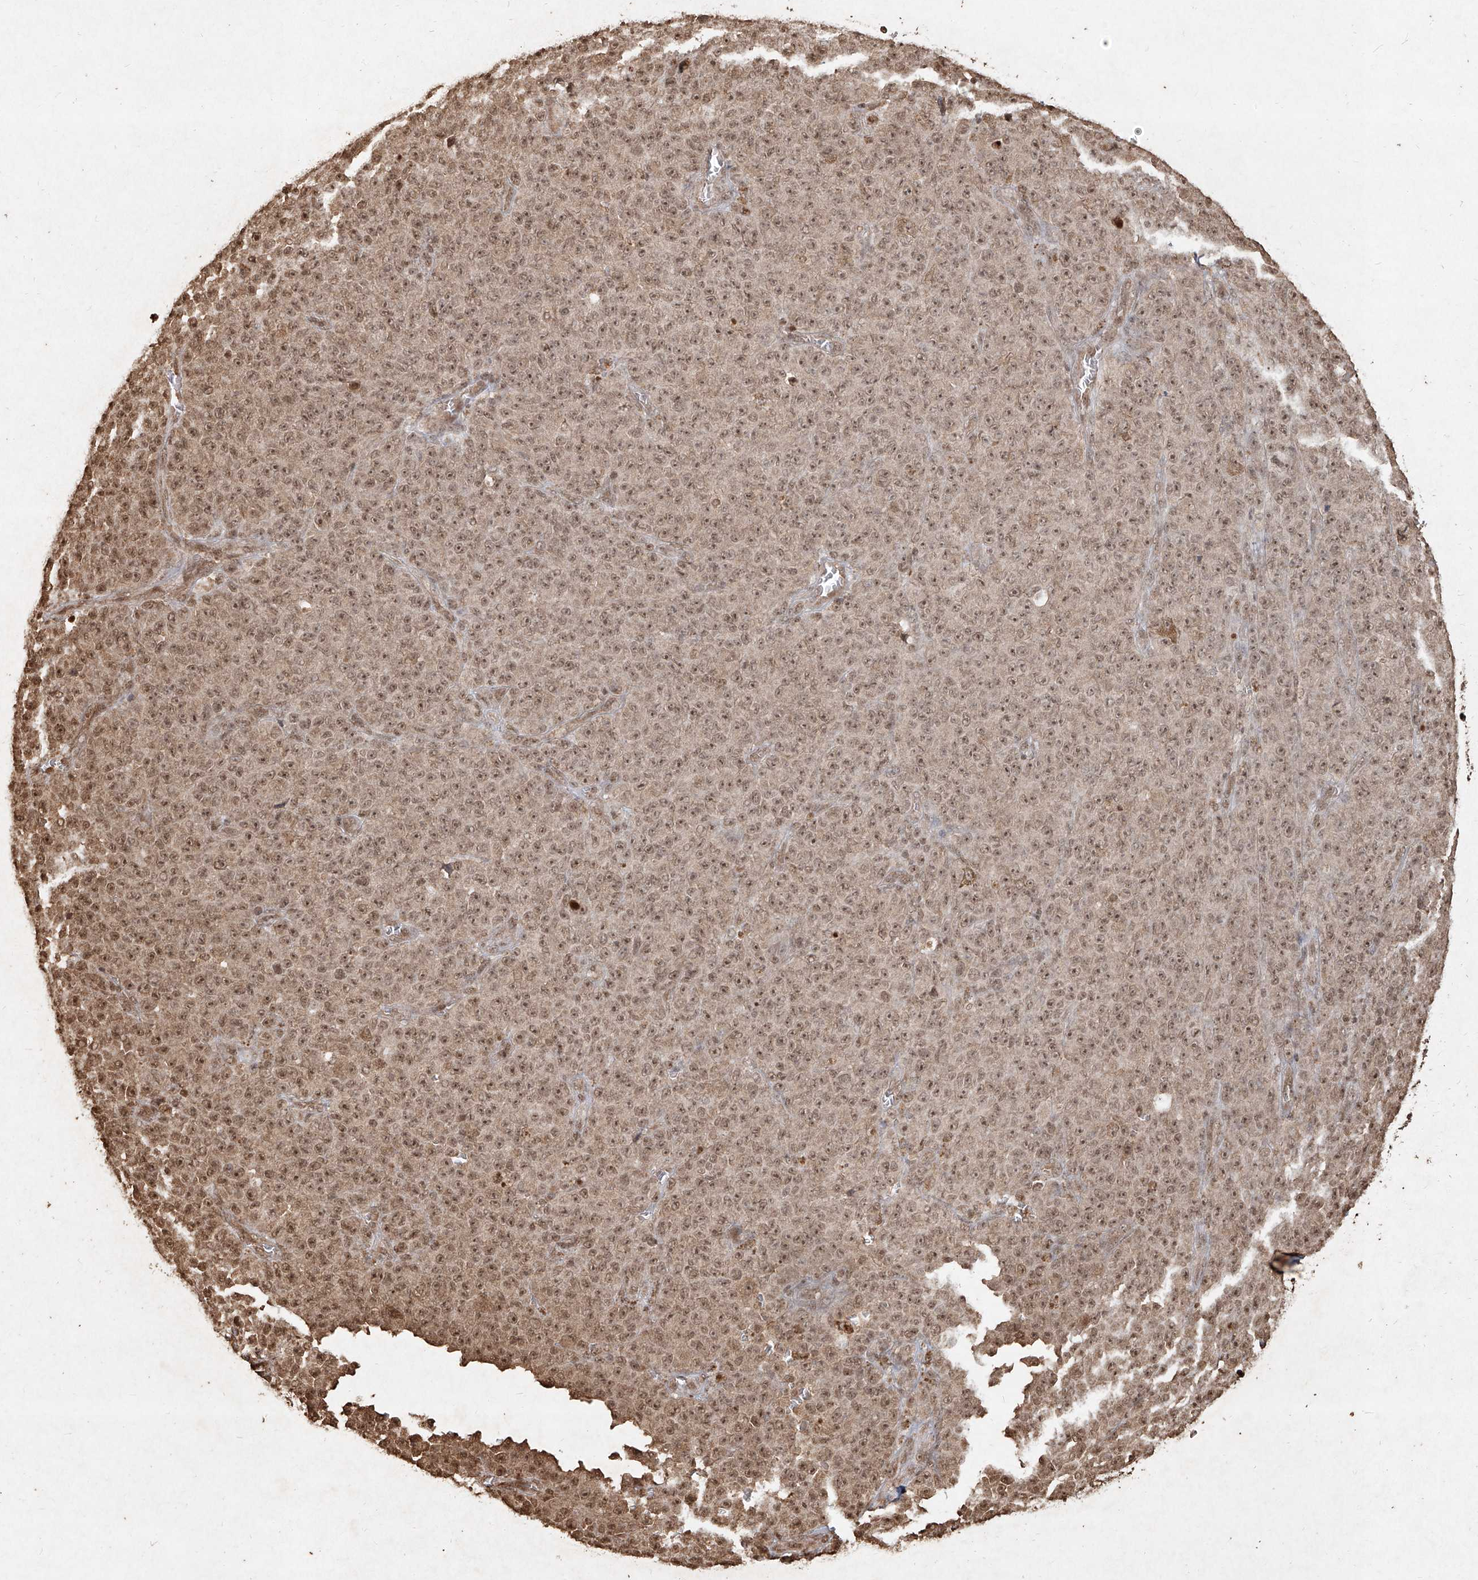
{"staining": {"intensity": "moderate", "quantity": ">75%", "location": "cytoplasmic/membranous,nuclear"}, "tissue": "melanoma", "cell_type": "Tumor cells", "image_type": "cancer", "snomed": [{"axis": "morphology", "description": "Malignant melanoma, NOS"}, {"axis": "topography", "description": "Skin"}], "caption": "Melanoma stained for a protein (brown) exhibits moderate cytoplasmic/membranous and nuclear positive staining in about >75% of tumor cells.", "gene": "UBE2K", "patient": {"sex": "female", "age": 82}}